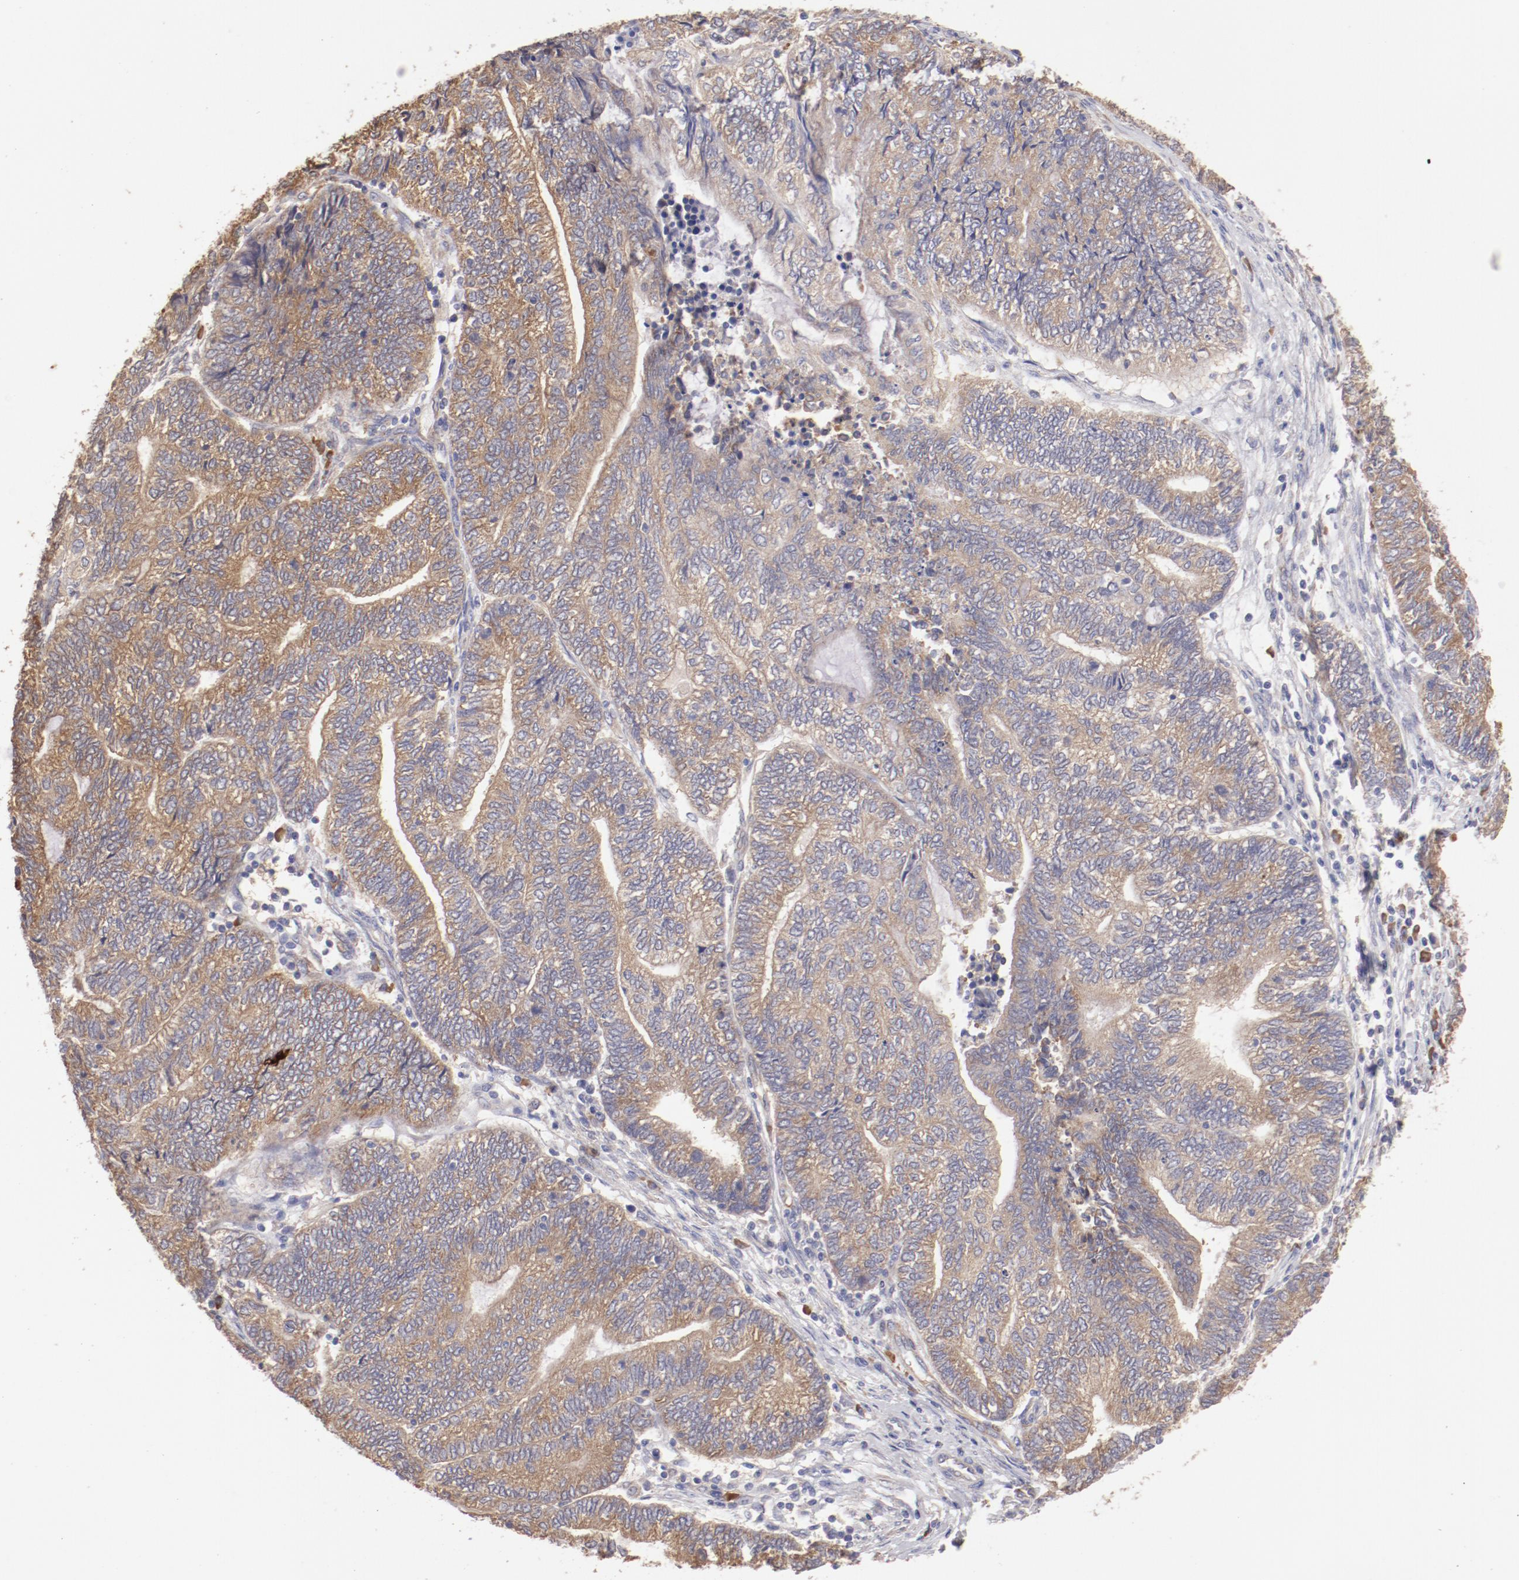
{"staining": {"intensity": "moderate", "quantity": ">75%", "location": "cytoplasmic/membranous"}, "tissue": "endometrial cancer", "cell_type": "Tumor cells", "image_type": "cancer", "snomed": [{"axis": "morphology", "description": "Adenocarcinoma, NOS"}, {"axis": "topography", "description": "Uterus"}, {"axis": "topography", "description": "Endometrium"}], "caption": "IHC micrograph of adenocarcinoma (endometrial) stained for a protein (brown), which demonstrates medium levels of moderate cytoplasmic/membranous staining in about >75% of tumor cells.", "gene": "ENTPD5", "patient": {"sex": "female", "age": 70}}